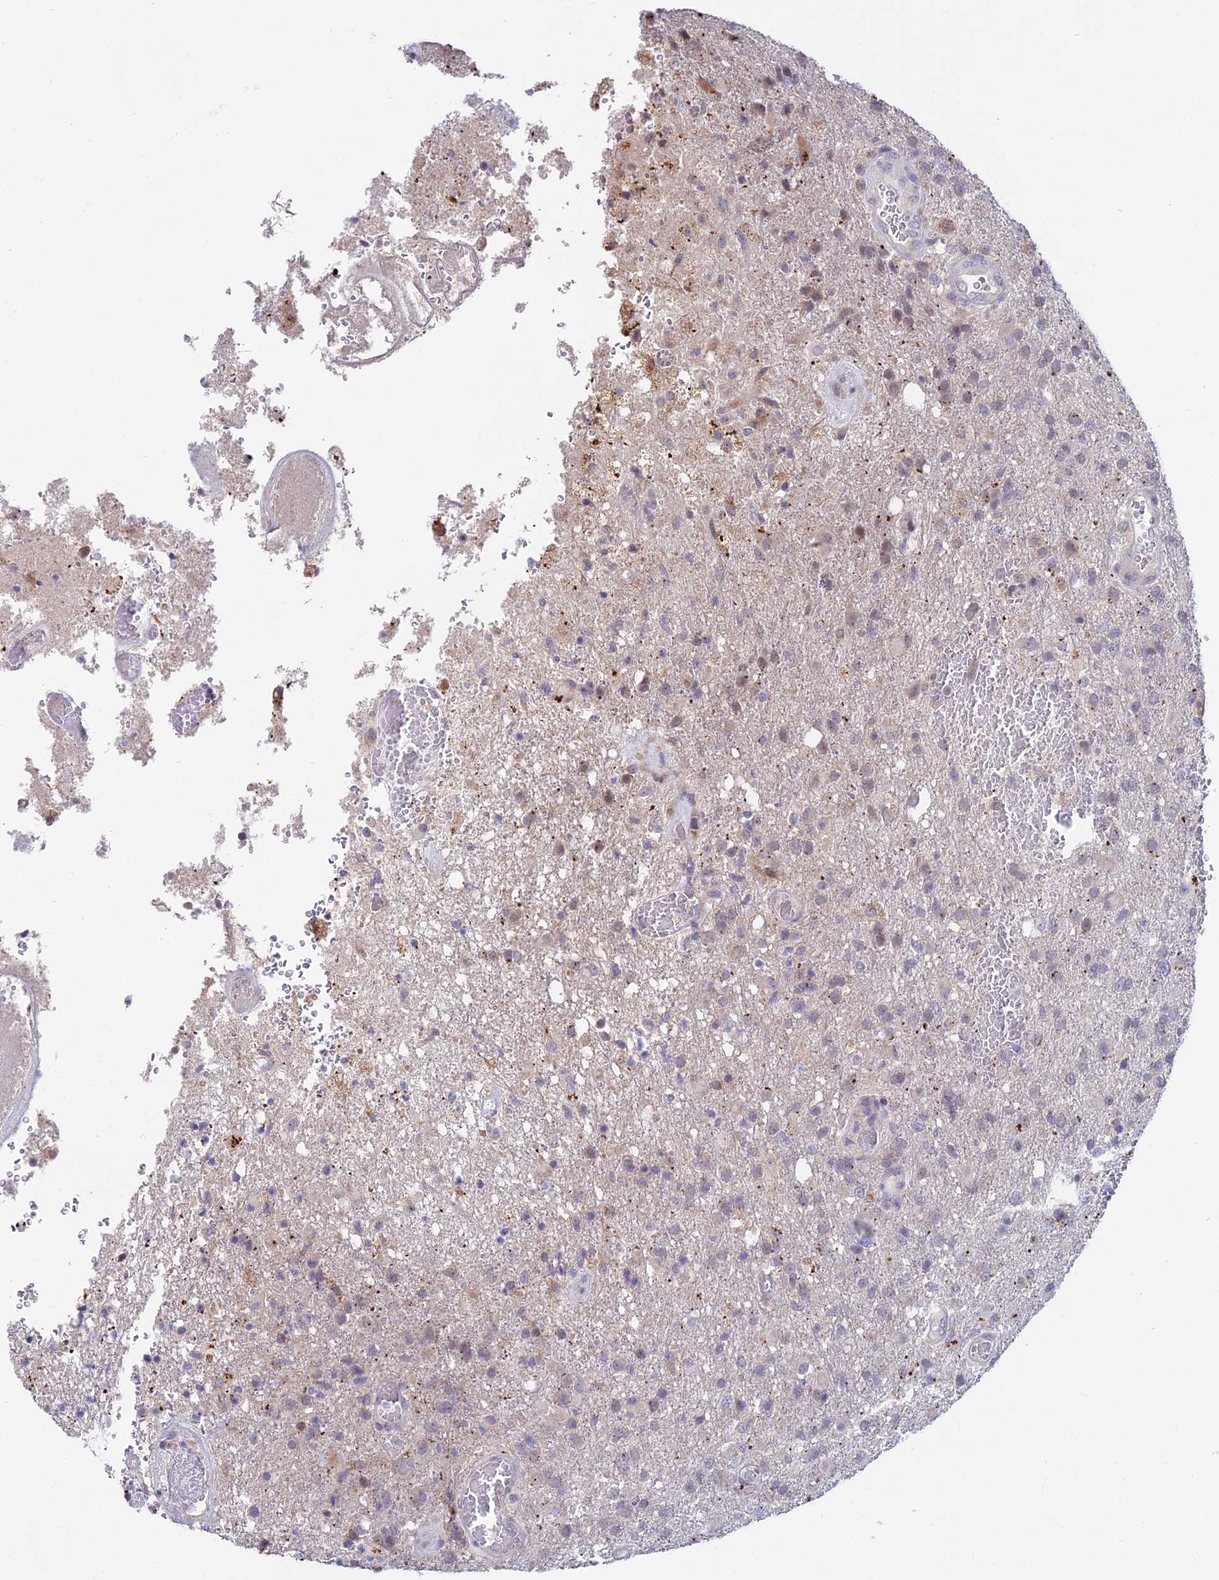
{"staining": {"intensity": "negative", "quantity": "none", "location": "none"}, "tissue": "glioma", "cell_type": "Tumor cells", "image_type": "cancer", "snomed": [{"axis": "morphology", "description": "Glioma, malignant, High grade"}, {"axis": "topography", "description": "Brain"}], "caption": "The immunohistochemistry histopathology image has no significant staining in tumor cells of malignant glioma (high-grade) tissue.", "gene": "WDR43", "patient": {"sex": "female", "age": 74}}